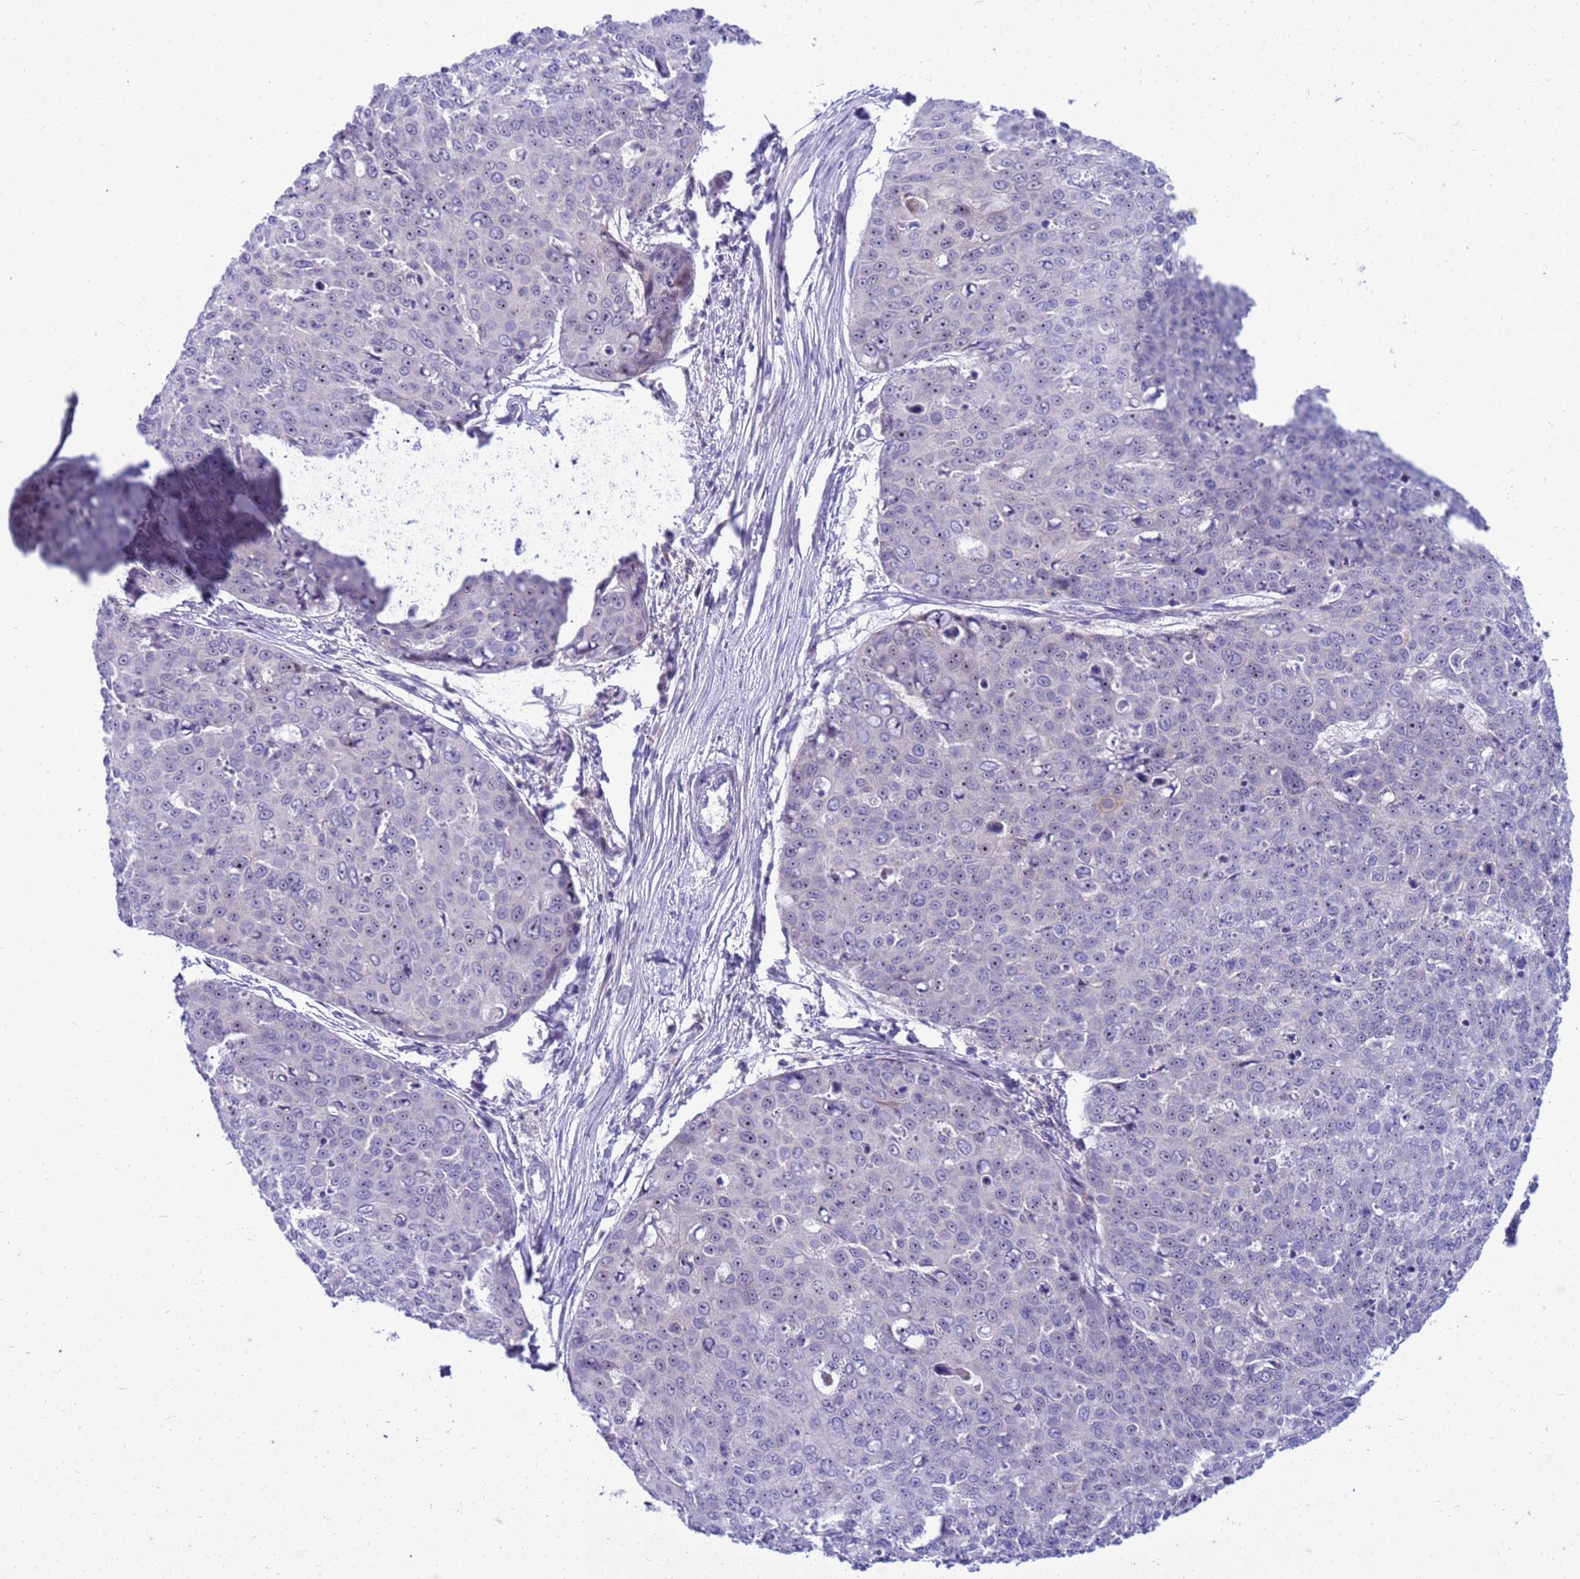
{"staining": {"intensity": "weak", "quantity": "<25%", "location": "nuclear"}, "tissue": "skin cancer", "cell_type": "Tumor cells", "image_type": "cancer", "snomed": [{"axis": "morphology", "description": "Squamous cell carcinoma, NOS"}, {"axis": "topography", "description": "Skin"}], "caption": "Immunohistochemical staining of human squamous cell carcinoma (skin) displays no significant expression in tumor cells.", "gene": "LRATD1", "patient": {"sex": "male", "age": 71}}